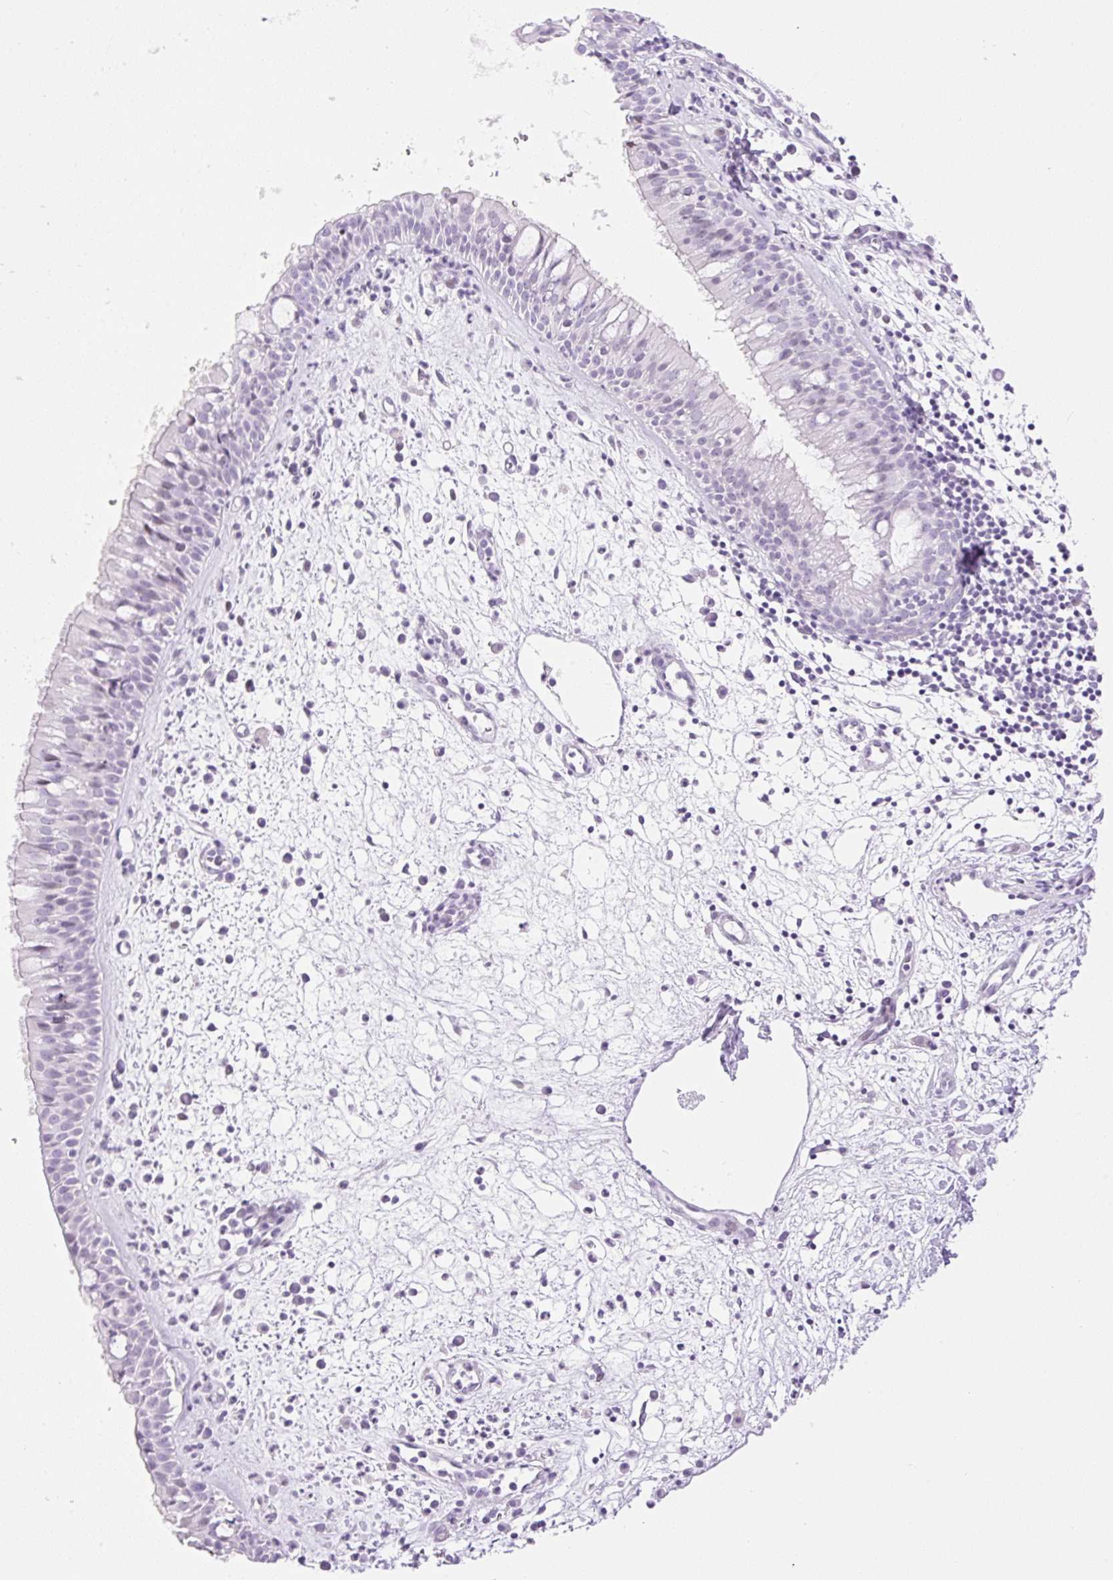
{"staining": {"intensity": "weak", "quantity": "<25%", "location": "cytoplasmic/membranous"}, "tissue": "nasopharynx", "cell_type": "Respiratory epithelial cells", "image_type": "normal", "snomed": [{"axis": "morphology", "description": "Normal tissue, NOS"}, {"axis": "topography", "description": "Nasopharynx"}], "caption": "IHC photomicrograph of normal nasopharynx: human nasopharynx stained with DAB reveals no significant protein staining in respiratory epithelial cells. (Stains: DAB (3,3'-diaminobenzidine) immunohistochemistry with hematoxylin counter stain, Microscopy: brightfield microscopy at high magnification).", "gene": "SP140L", "patient": {"sex": "male", "age": 65}}